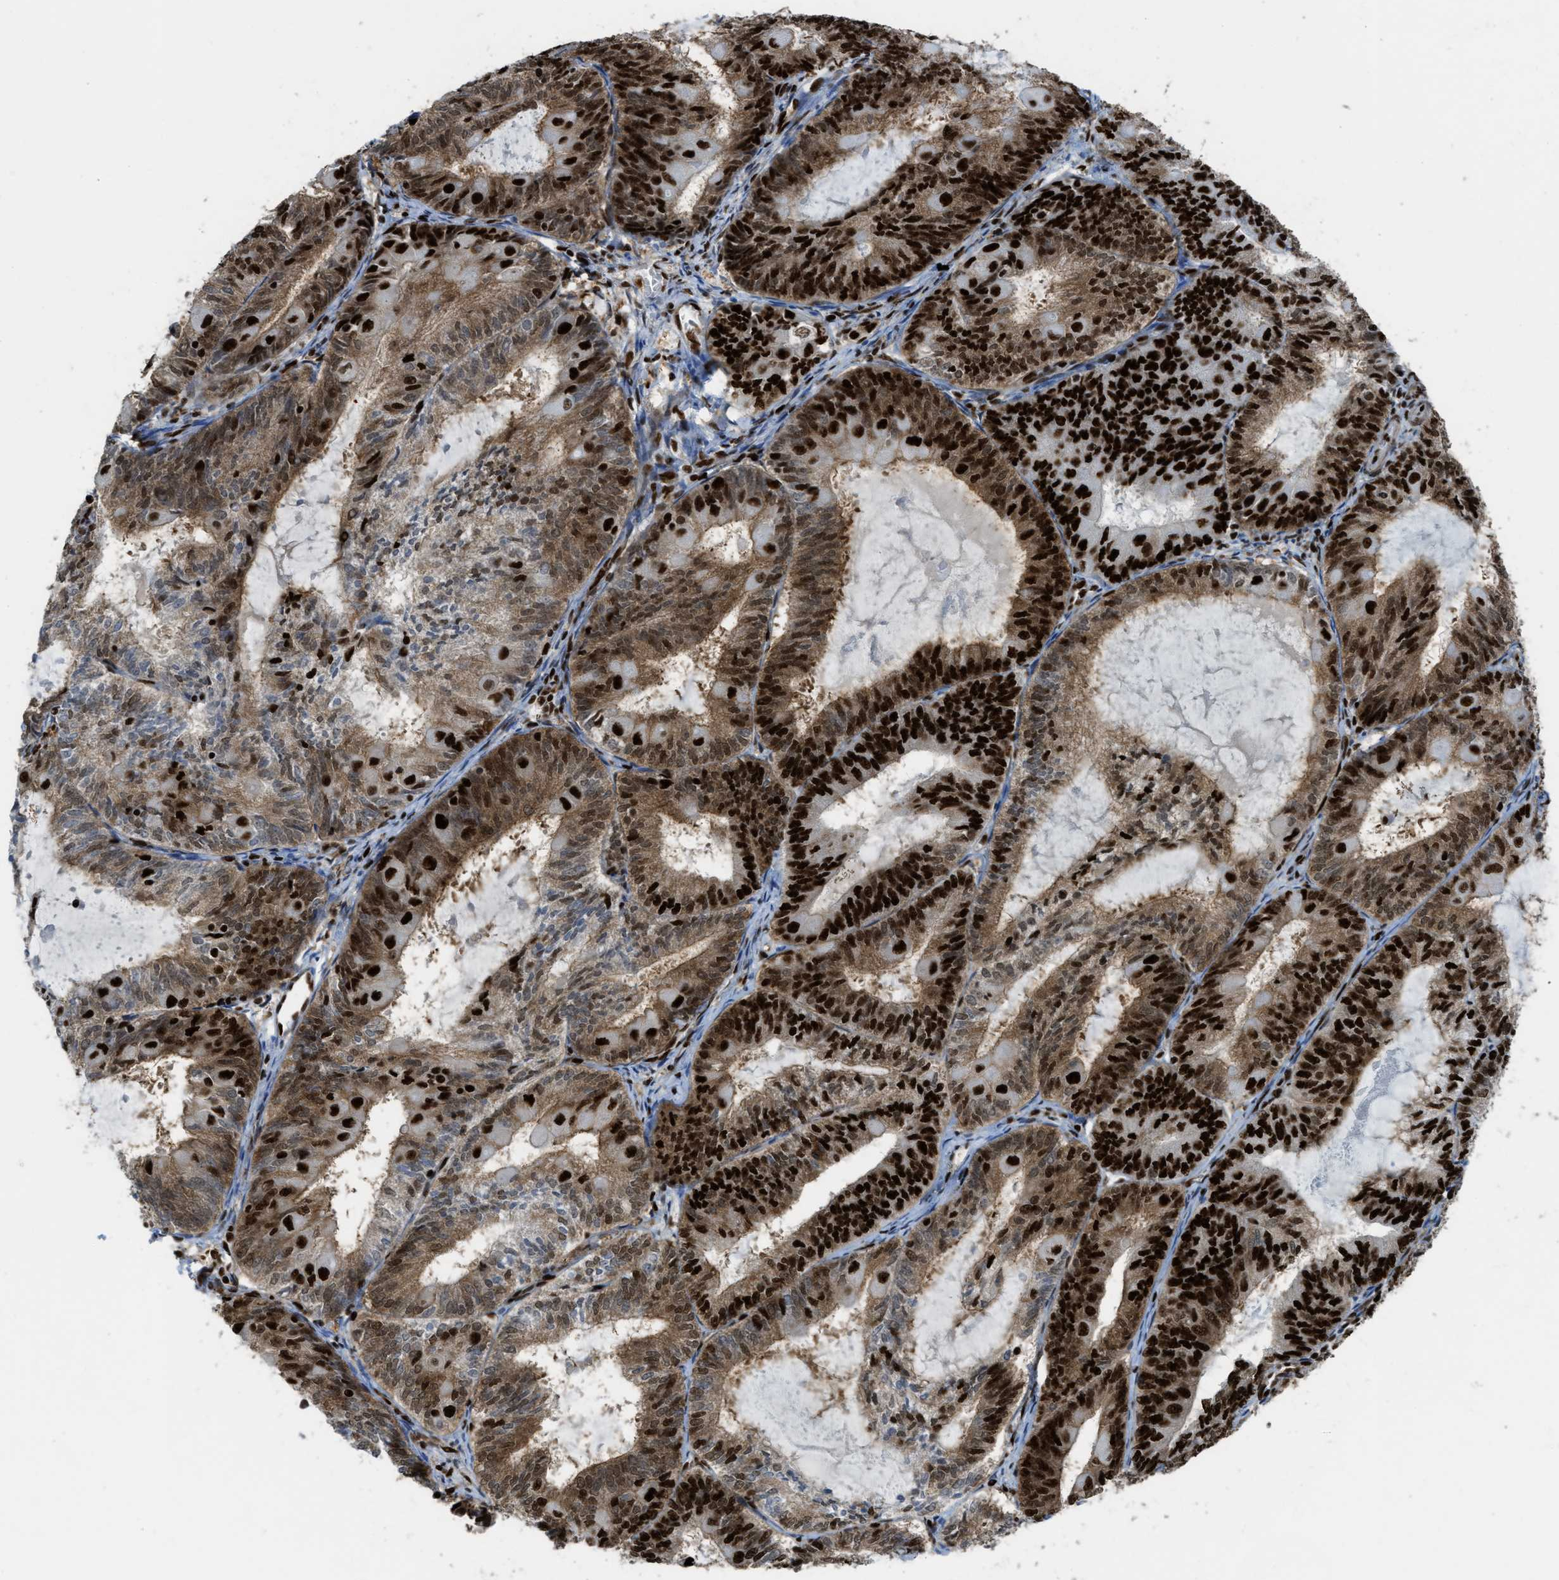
{"staining": {"intensity": "strong", "quantity": ">75%", "location": "cytoplasmic/membranous,nuclear"}, "tissue": "endometrial cancer", "cell_type": "Tumor cells", "image_type": "cancer", "snomed": [{"axis": "morphology", "description": "Adenocarcinoma, NOS"}, {"axis": "topography", "description": "Endometrium"}], "caption": "Human endometrial cancer stained with a protein marker demonstrates strong staining in tumor cells.", "gene": "ZNF207", "patient": {"sex": "female", "age": 81}}